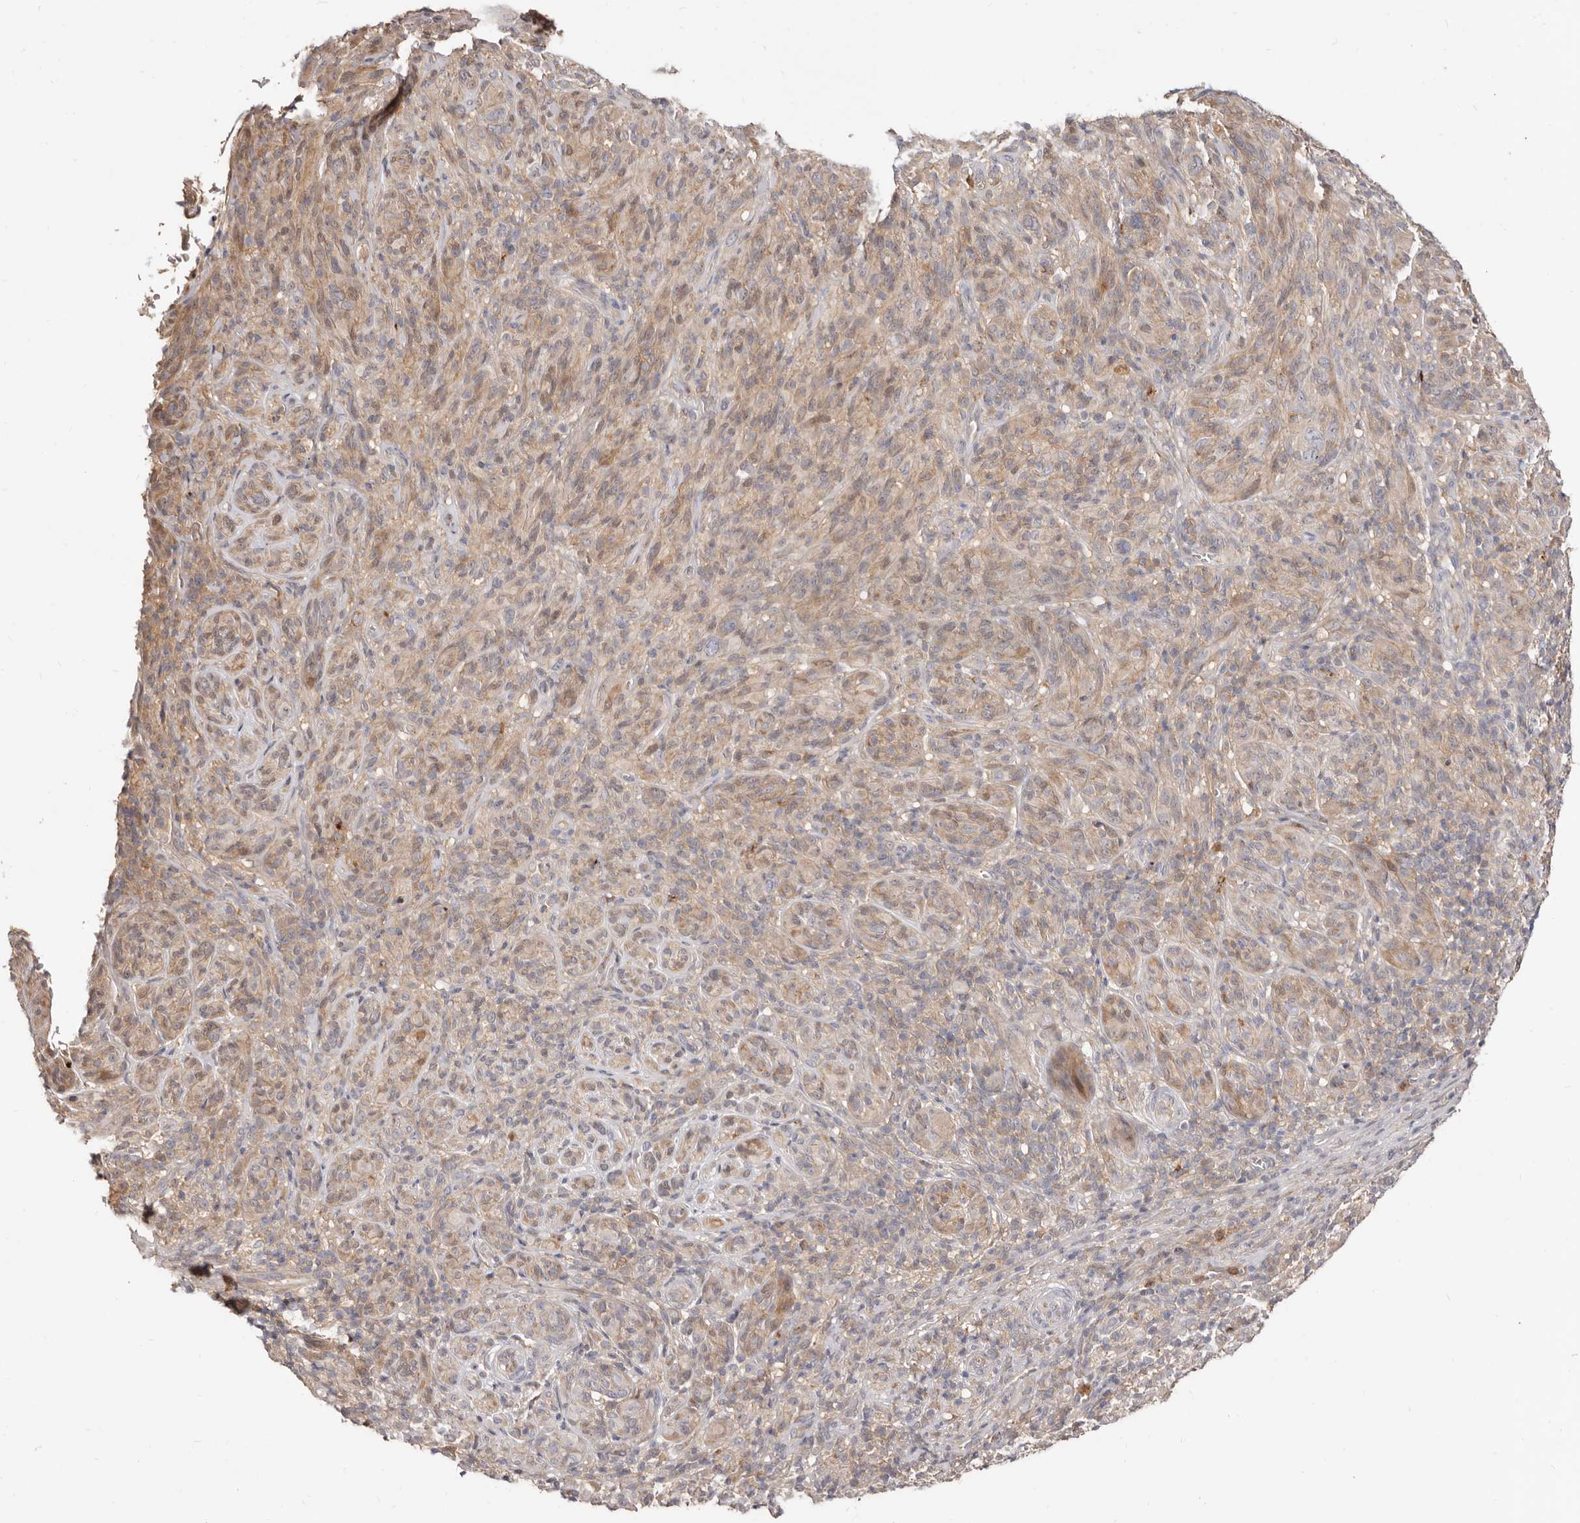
{"staining": {"intensity": "weak", "quantity": ">75%", "location": "cytoplasmic/membranous"}, "tissue": "melanoma", "cell_type": "Tumor cells", "image_type": "cancer", "snomed": [{"axis": "morphology", "description": "Malignant melanoma, NOS"}, {"axis": "topography", "description": "Skin of head"}], "caption": "High-magnification brightfield microscopy of malignant melanoma stained with DAB (3,3'-diaminobenzidine) (brown) and counterstained with hematoxylin (blue). tumor cells exhibit weak cytoplasmic/membranous expression is seen in about>75% of cells.", "gene": "TC2N", "patient": {"sex": "male", "age": 96}}